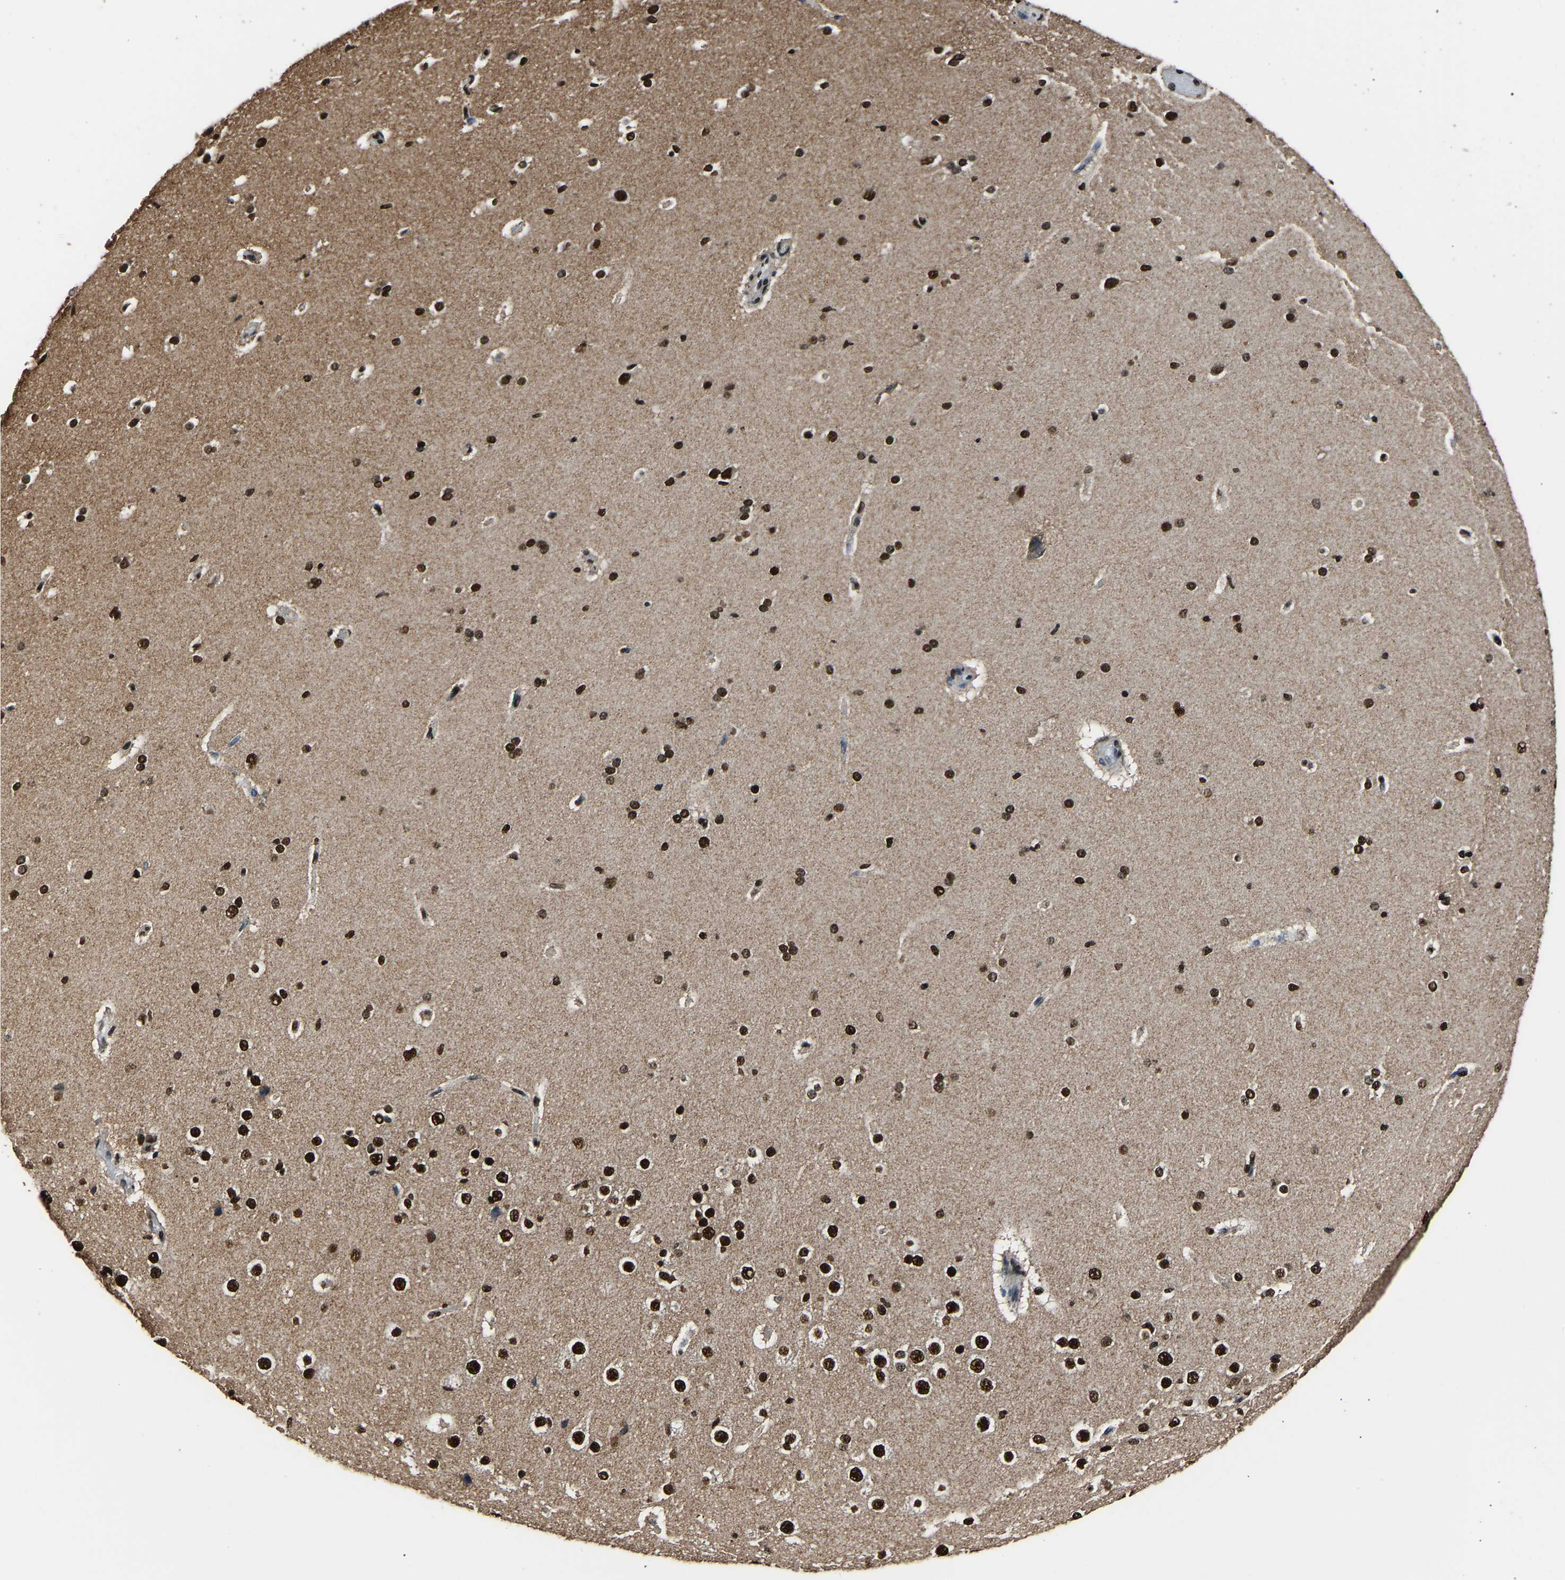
{"staining": {"intensity": "moderate", "quantity": ">75%", "location": "nuclear"}, "tissue": "cerebral cortex", "cell_type": "Endothelial cells", "image_type": "normal", "snomed": [{"axis": "morphology", "description": "Normal tissue, NOS"}, {"axis": "morphology", "description": "Developmental malformation"}, {"axis": "topography", "description": "Cerebral cortex"}], "caption": "Endothelial cells show medium levels of moderate nuclear staining in about >75% of cells in benign human cerebral cortex. Nuclei are stained in blue.", "gene": "SAFB", "patient": {"sex": "female", "age": 30}}